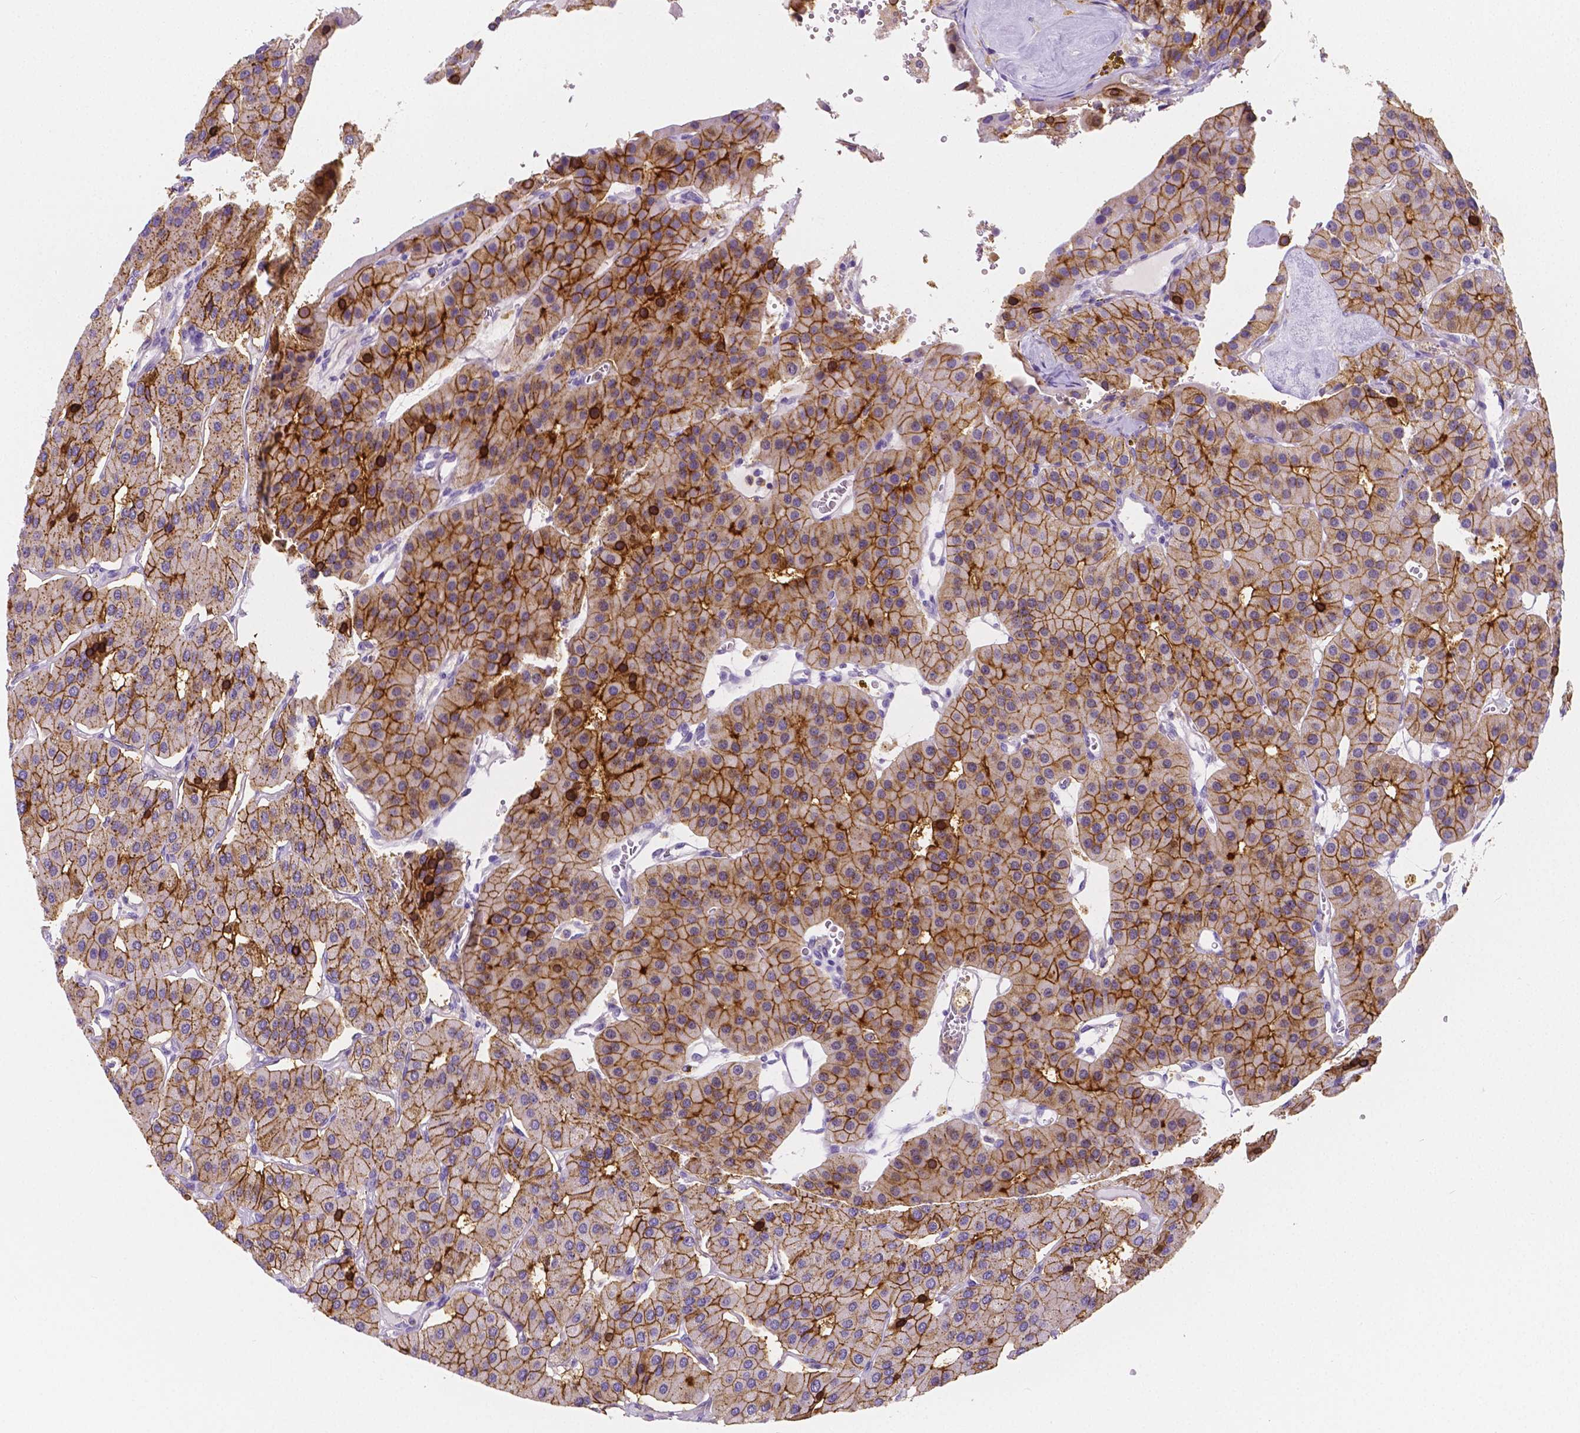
{"staining": {"intensity": "moderate", "quantity": ">75%", "location": "cytoplasmic/membranous"}, "tissue": "parathyroid gland", "cell_type": "Glandular cells", "image_type": "normal", "snomed": [{"axis": "morphology", "description": "Normal tissue, NOS"}, {"axis": "morphology", "description": "Adenoma, NOS"}, {"axis": "topography", "description": "Parathyroid gland"}], "caption": "IHC staining of normal parathyroid gland, which displays medium levels of moderate cytoplasmic/membranous staining in about >75% of glandular cells indicating moderate cytoplasmic/membranous protein positivity. The staining was performed using DAB (brown) for protein detection and nuclei were counterstained in hematoxylin (blue).", "gene": "GABRD", "patient": {"sex": "female", "age": 86}}